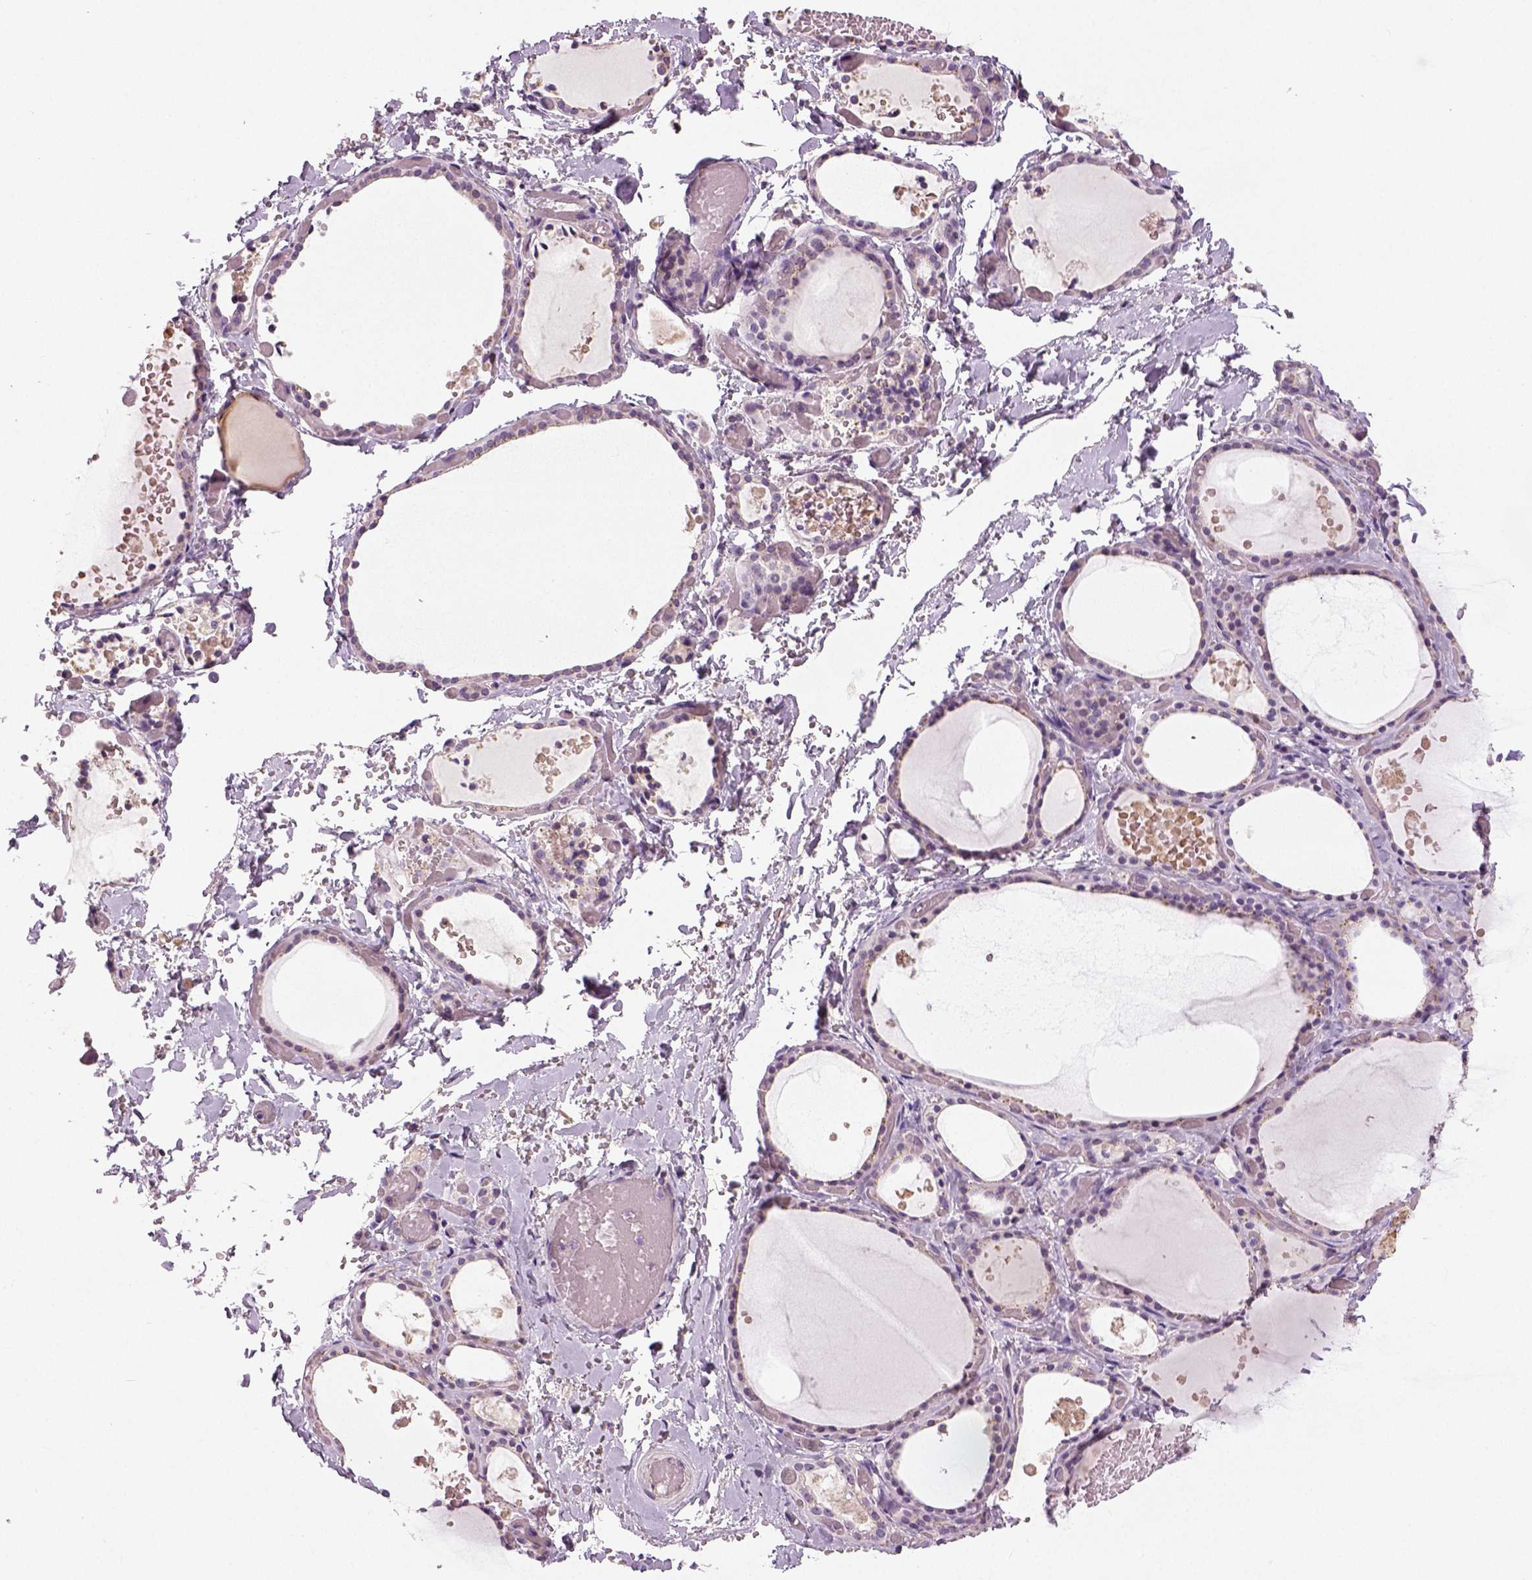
{"staining": {"intensity": "negative", "quantity": "none", "location": "none"}, "tissue": "thyroid gland", "cell_type": "Glandular cells", "image_type": "normal", "snomed": [{"axis": "morphology", "description": "Normal tissue, NOS"}, {"axis": "topography", "description": "Thyroid gland"}], "caption": "This image is of benign thyroid gland stained with immunohistochemistry (IHC) to label a protein in brown with the nuclei are counter-stained blue. There is no expression in glandular cells.", "gene": "NECAB1", "patient": {"sex": "female", "age": 56}}